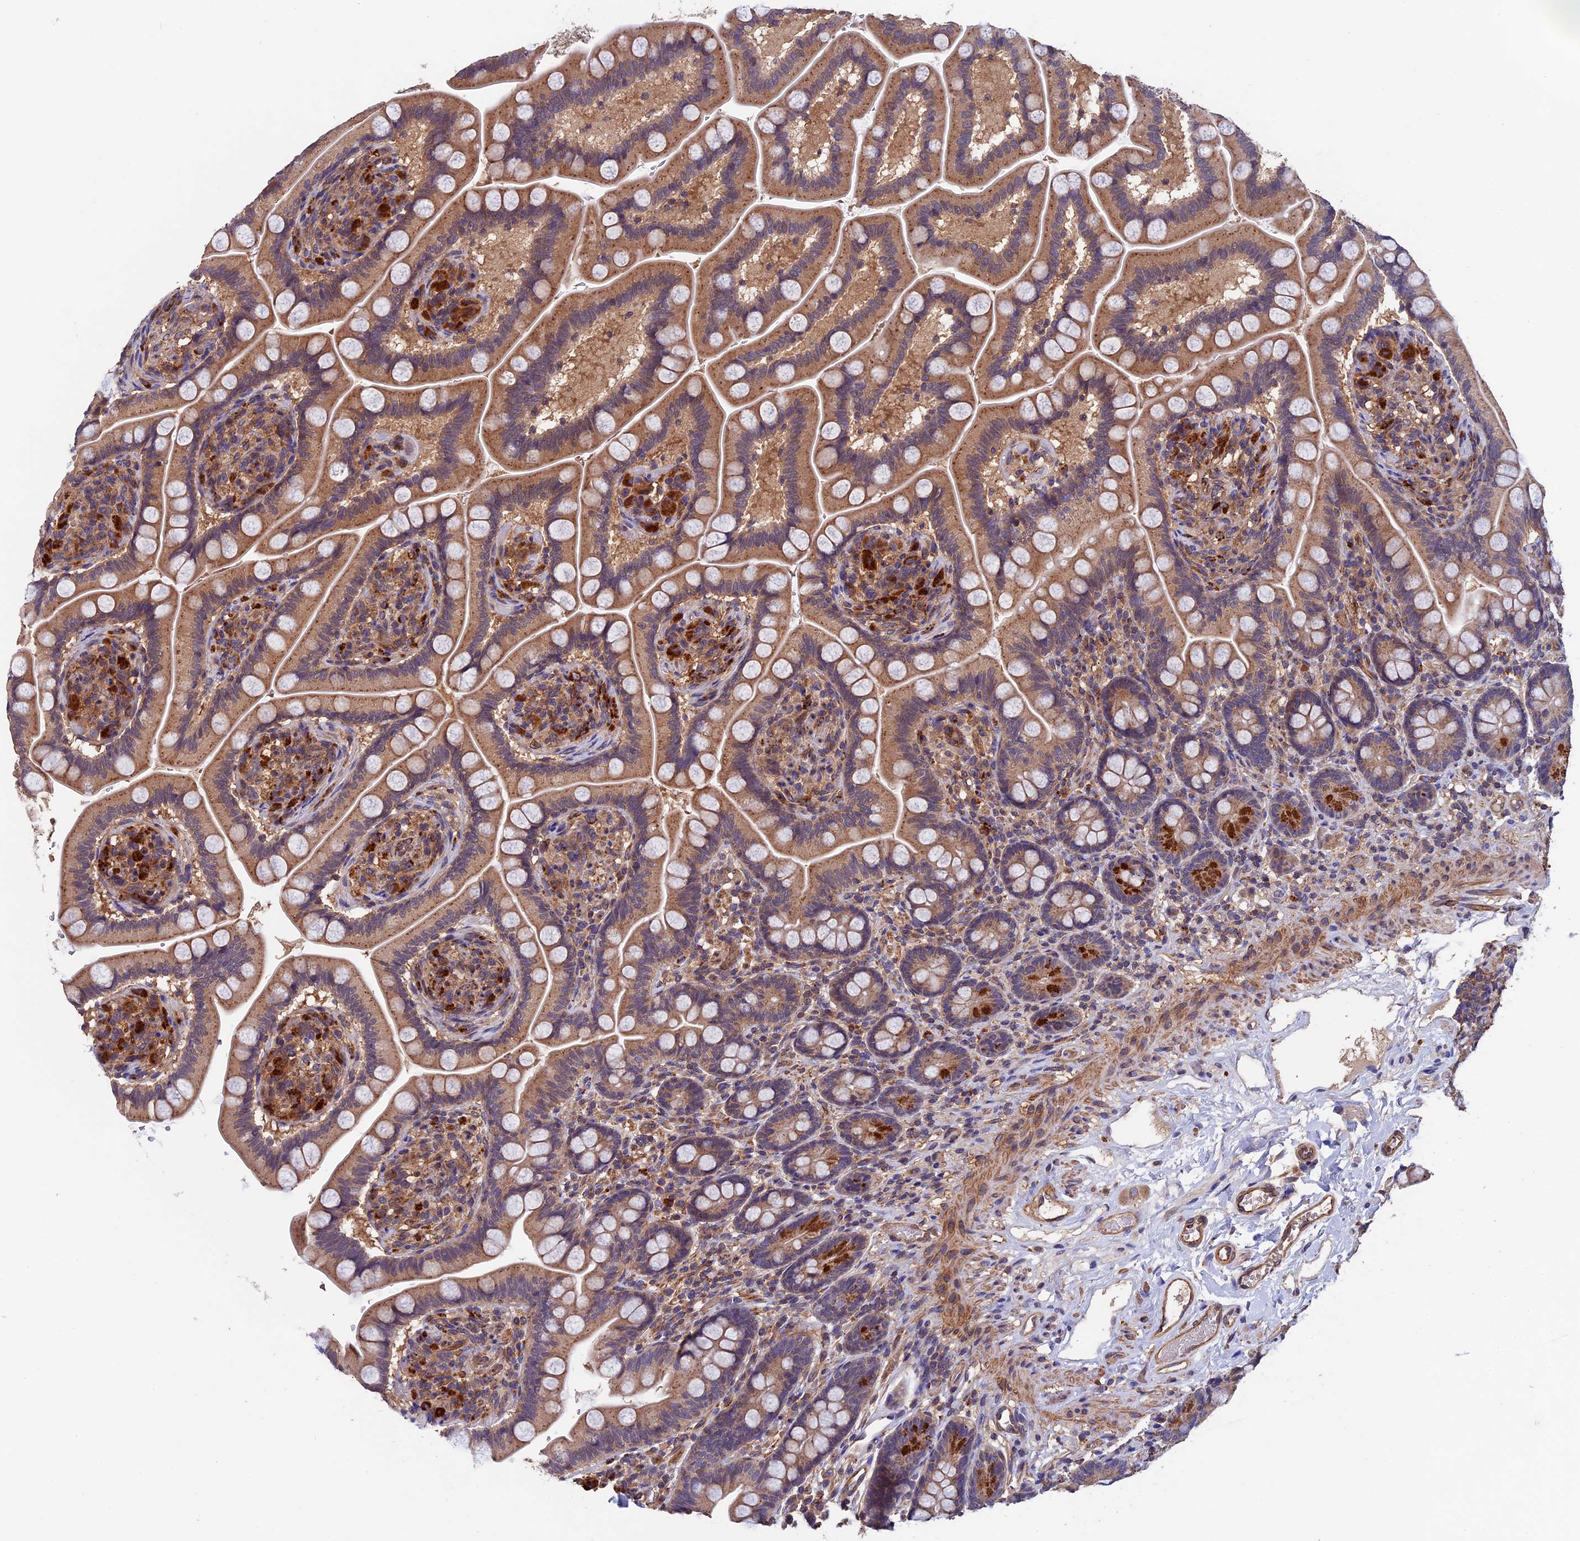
{"staining": {"intensity": "moderate", "quantity": ">75%", "location": "cytoplasmic/membranous"}, "tissue": "small intestine", "cell_type": "Glandular cells", "image_type": "normal", "snomed": [{"axis": "morphology", "description": "Normal tissue, NOS"}, {"axis": "topography", "description": "Small intestine"}], "caption": "Unremarkable small intestine reveals moderate cytoplasmic/membranous expression in about >75% of glandular cells.", "gene": "SLC9A5", "patient": {"sex": "female", "age": 64}}